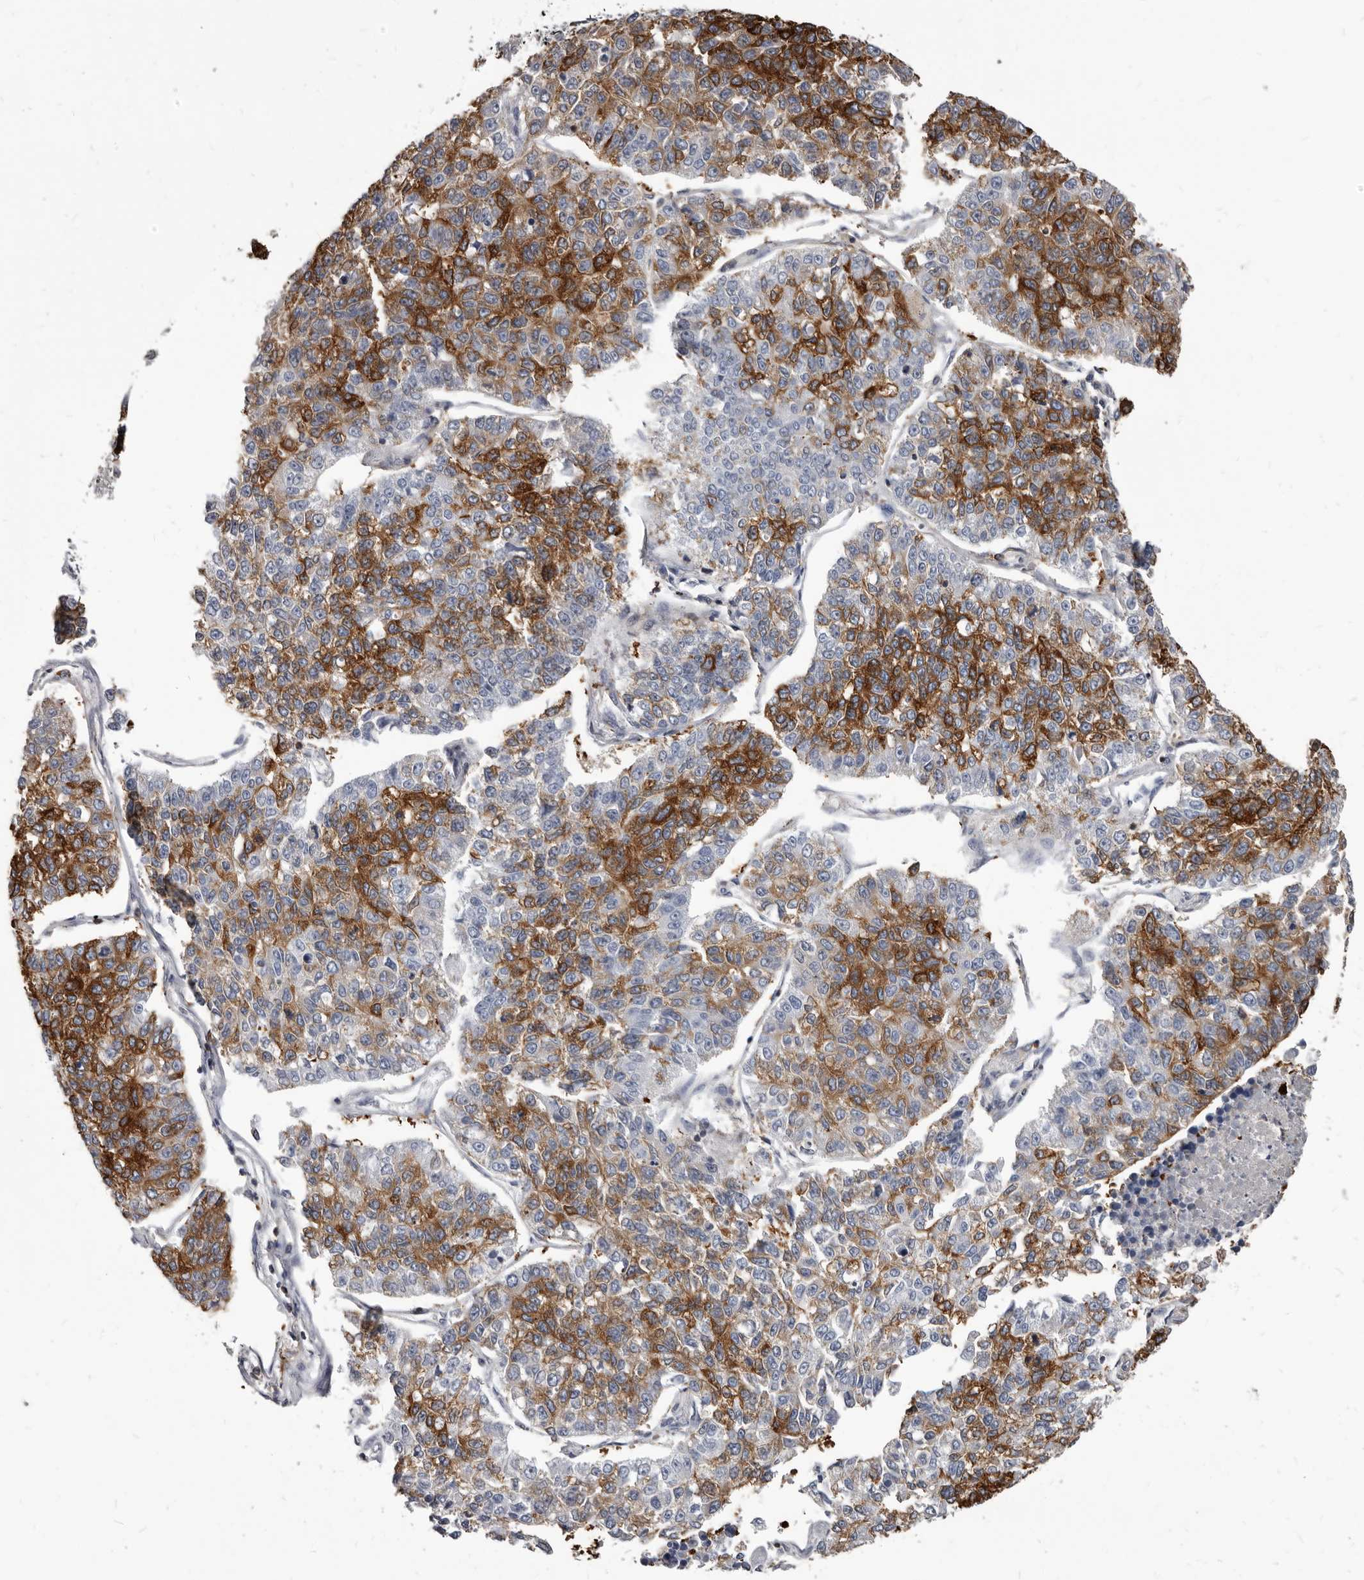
{"staining": {"intensity": "strong", "quantity": "25%-75%", "location": "cytoplasmic/membranous"}, "tissue": "lung cancer", "cell_type": "Tumor cells", "image_type": "cancer", "snomed": [{"axis": "morphology", "description": "Adenocarcinoma, NOS"}, {"axis": "topography", "description": "Lung"}], "caption": "A photomicrograph of human lung cancer (adenocarcinoma) stained for a protein demonstrates strong cytoplasmic/membranous brown staining in tumor cells.", "gene": "NIBAN1", "patient": {"sex": "male", "age": 49}}